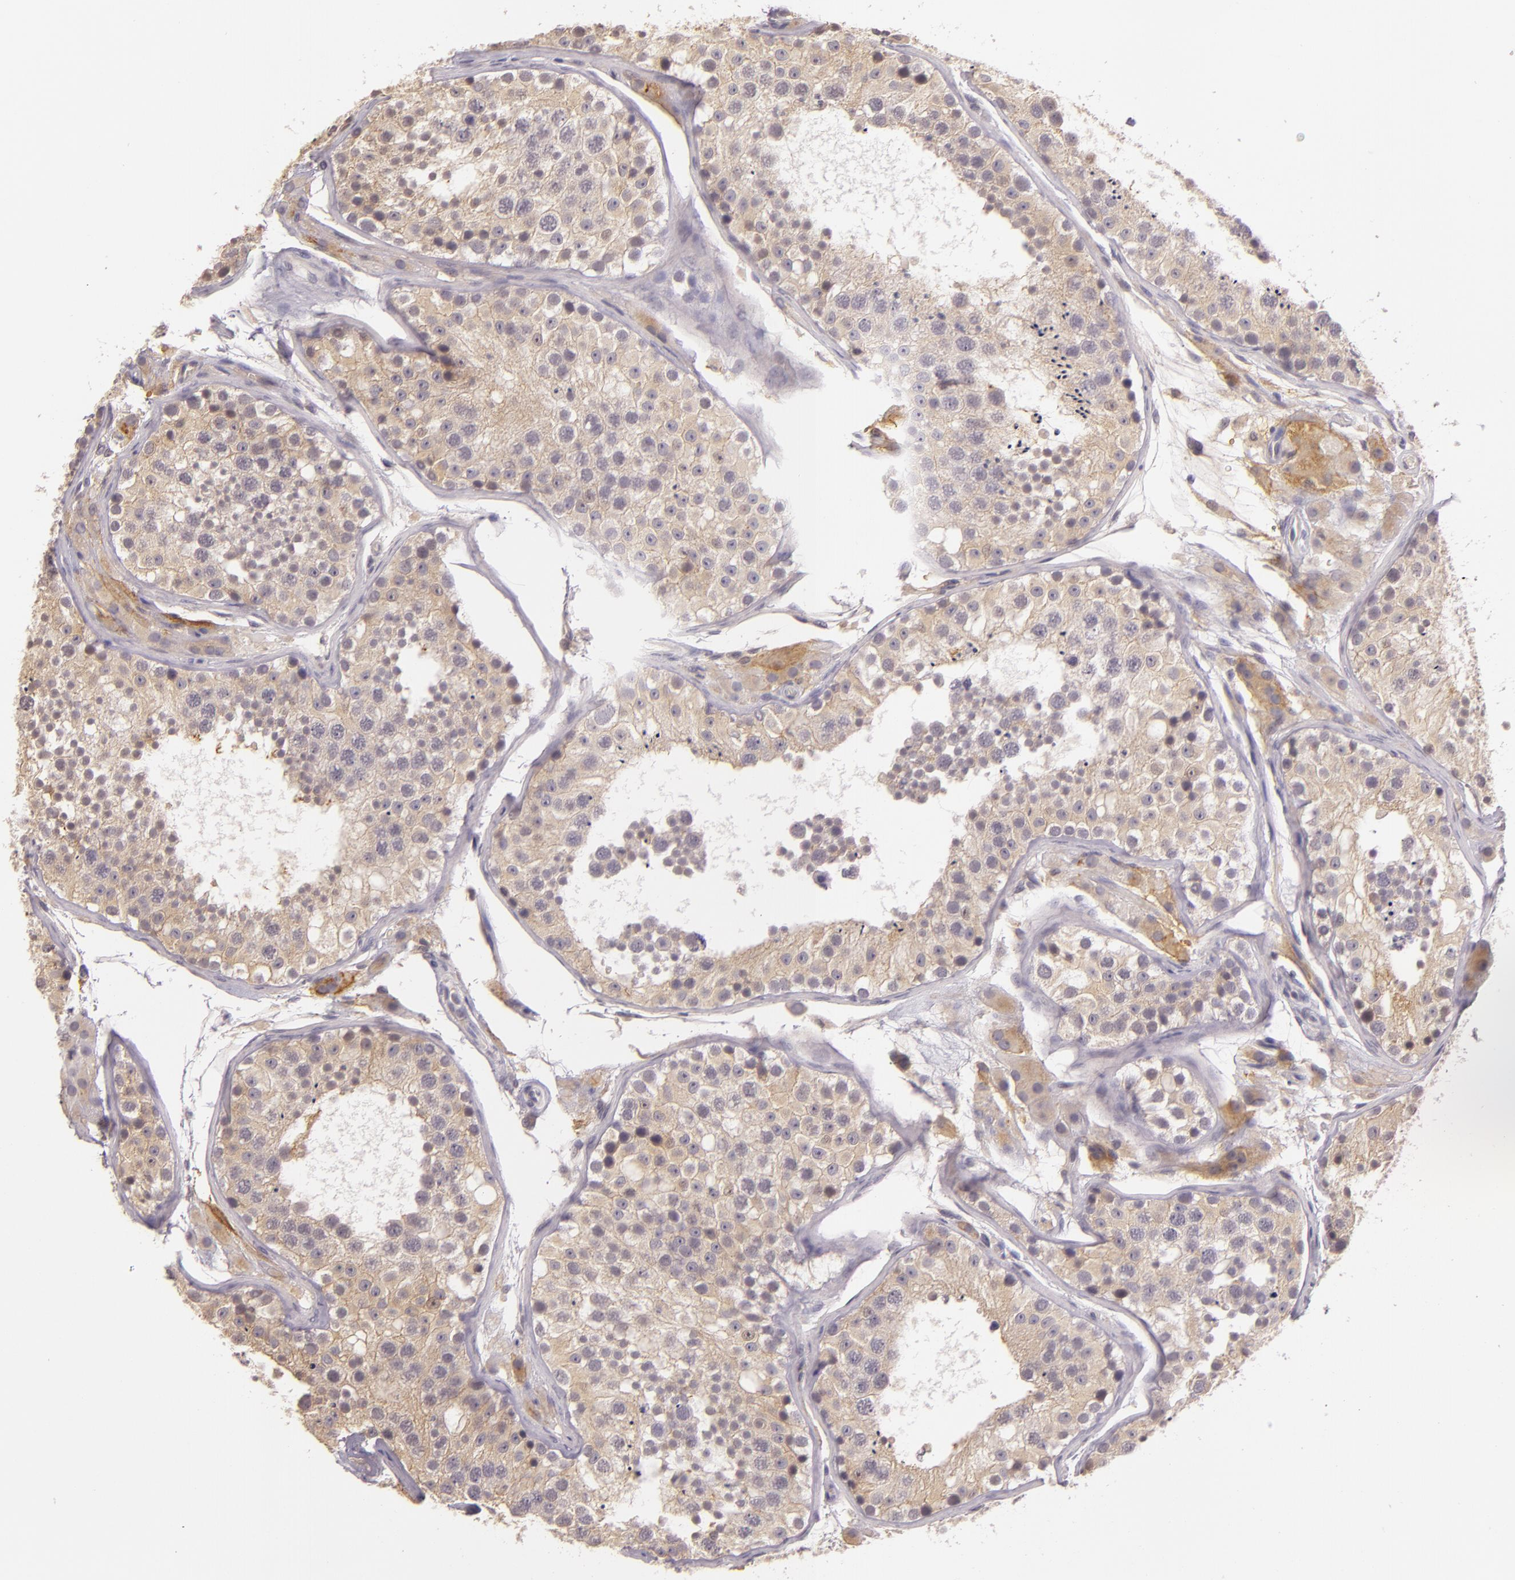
{"staining": {"intensity": "weak", "quantity": "25%-75%", "location": "cytoplasmic/membranous"}, "tissue": "testis", "cell_type": "Cells in seminiferous ducts", "image_type": "normal", "snomed": [{"axis": "morphology", "description": "Normal tissue, NOS"}, {"axis": "topography", "description": "Testis"}], "caption": "Immunohistochemistry micrograph of normal testis stained for a protein (brown), which demonstrates low levels of weak cytoplasmic/membranous staining in about 25%-75% of cells in seminiferous ducts.", "gene": "ARMH4", "patient": {"sex": "male", "age": 26}}